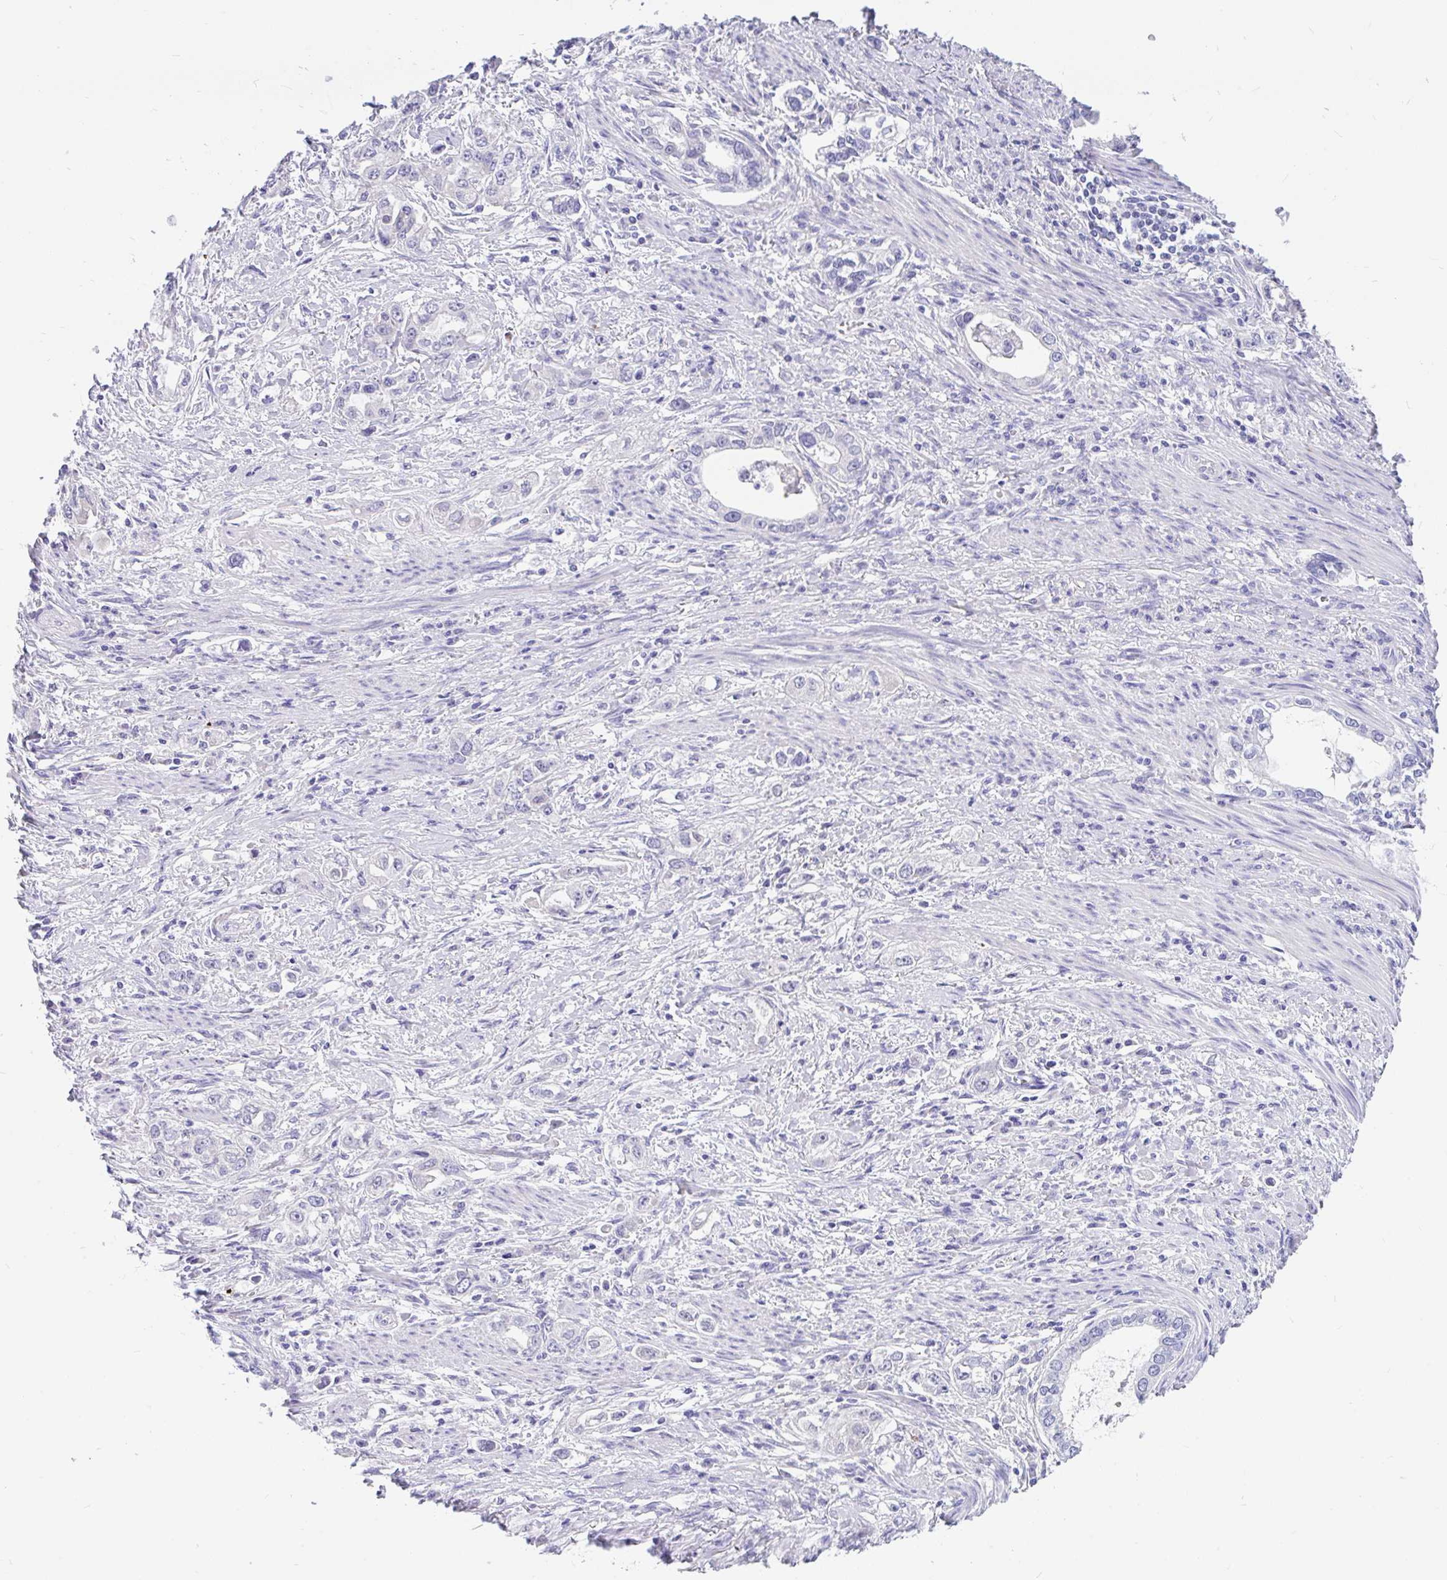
{"staining": {"intensity": "negative", "quantity": "none", "location": "none"}, "tissue": "stomach cancer", "cell_type": "Tumor cells", "image_type": "cancer", "snomed": [{"axis": "morphology", "description": "Adenocarcinoma, NOS"}, {"axis": "topography", "description": "Stomach, lower"}], "caption": "This is a image of IHC staining of stomach cancer (adenocarcinoma), which shows no expression in tumor cells.", "gene": "KIAA2013", "patient": {"sex": "female", "age": 93}}